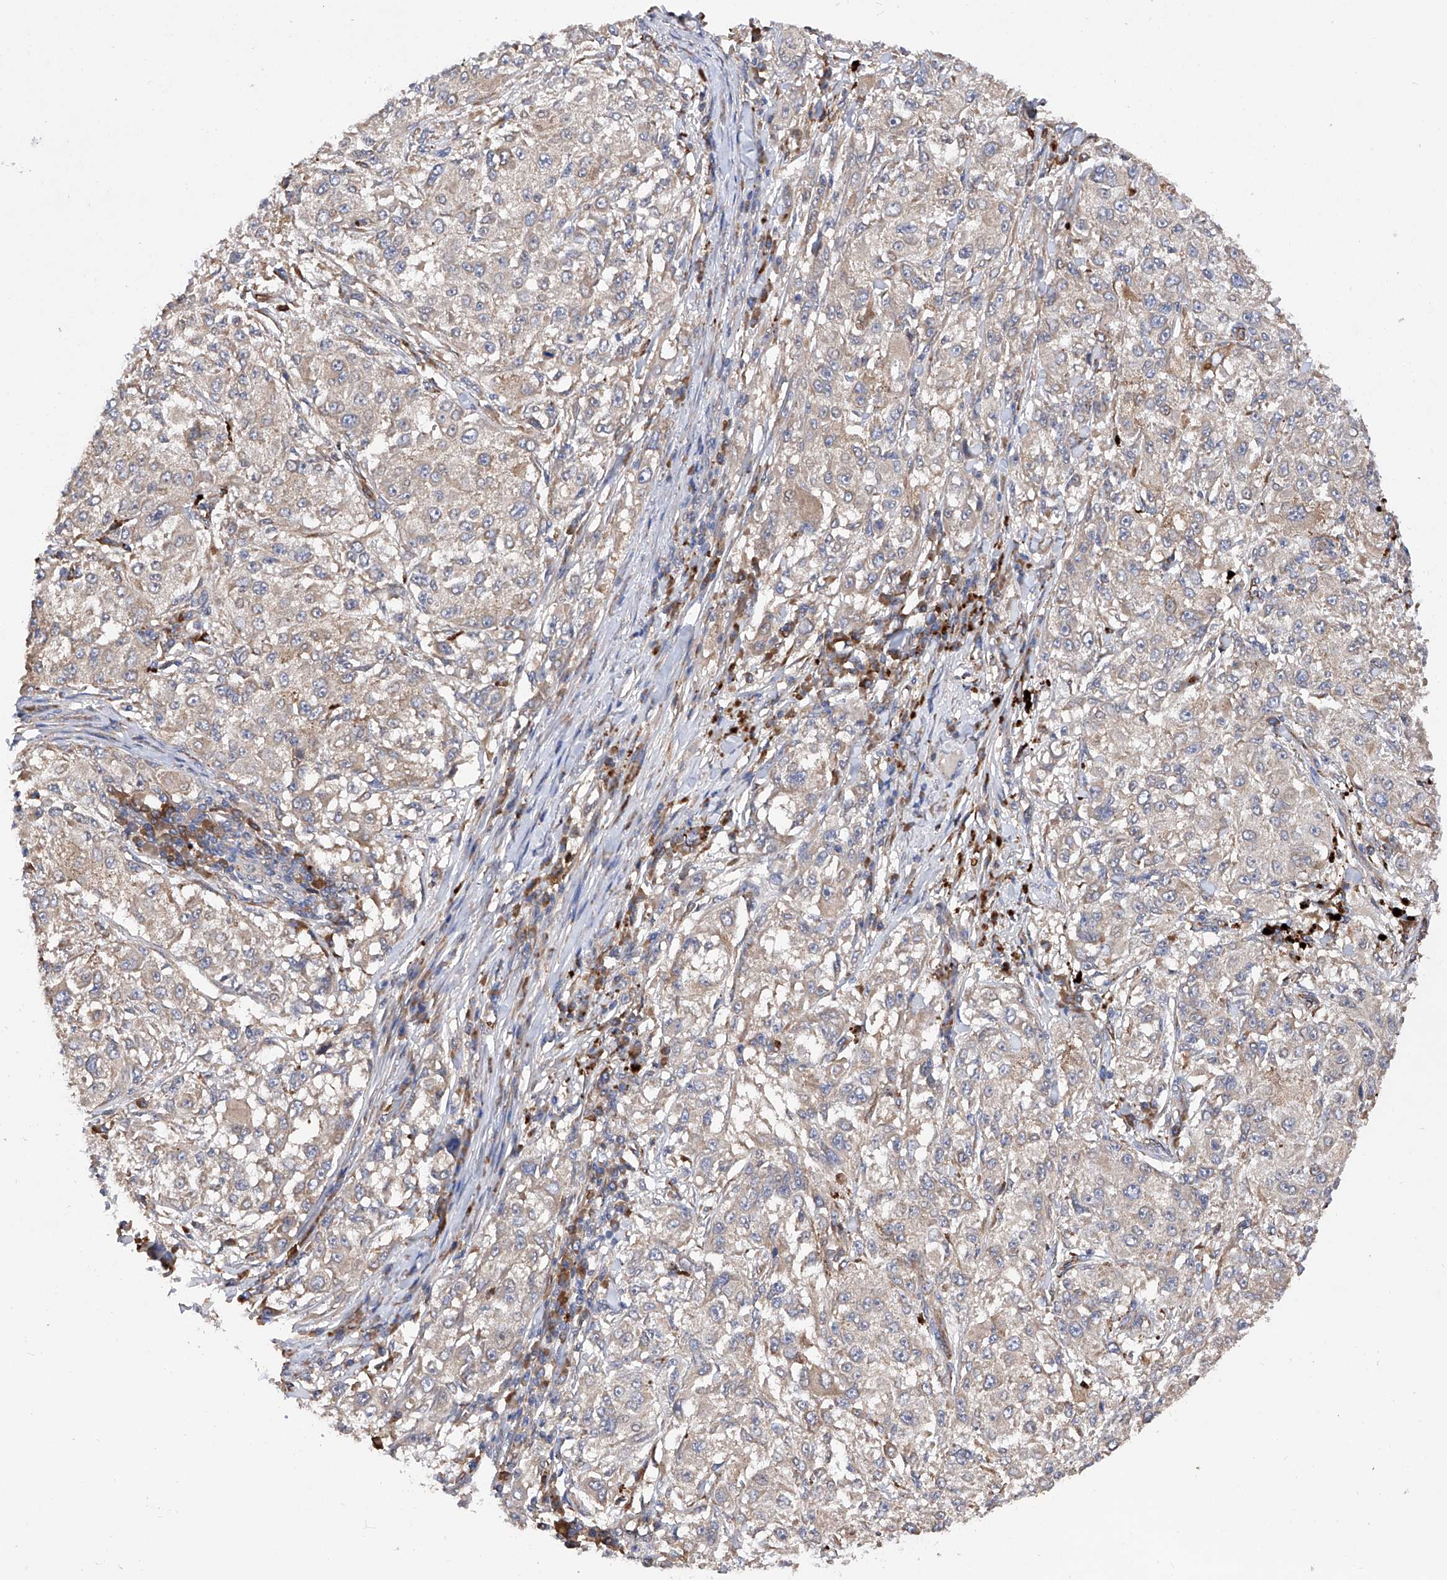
{"staining": {"intensity": "weak", "quantity": "<25%", "location": "cytoplasmic/membranous"}, "tissue": "melanoma", "cell_type": "Tumor cells", "image_type": "cancer", "snomed": [{"axis": "morphology", "description": "Necrosis, NOS"}, {"axis": "morphology", "description": "Malignant melanoma, NOS"}, {"axis": "topography", "description": "Skin"}], "caption": "Immunohistochemical staining of human melanoma displays no significant positivity in tumor cells.", "gene": "INPP5B", "patient": {"sex": "female", "age": 87}}